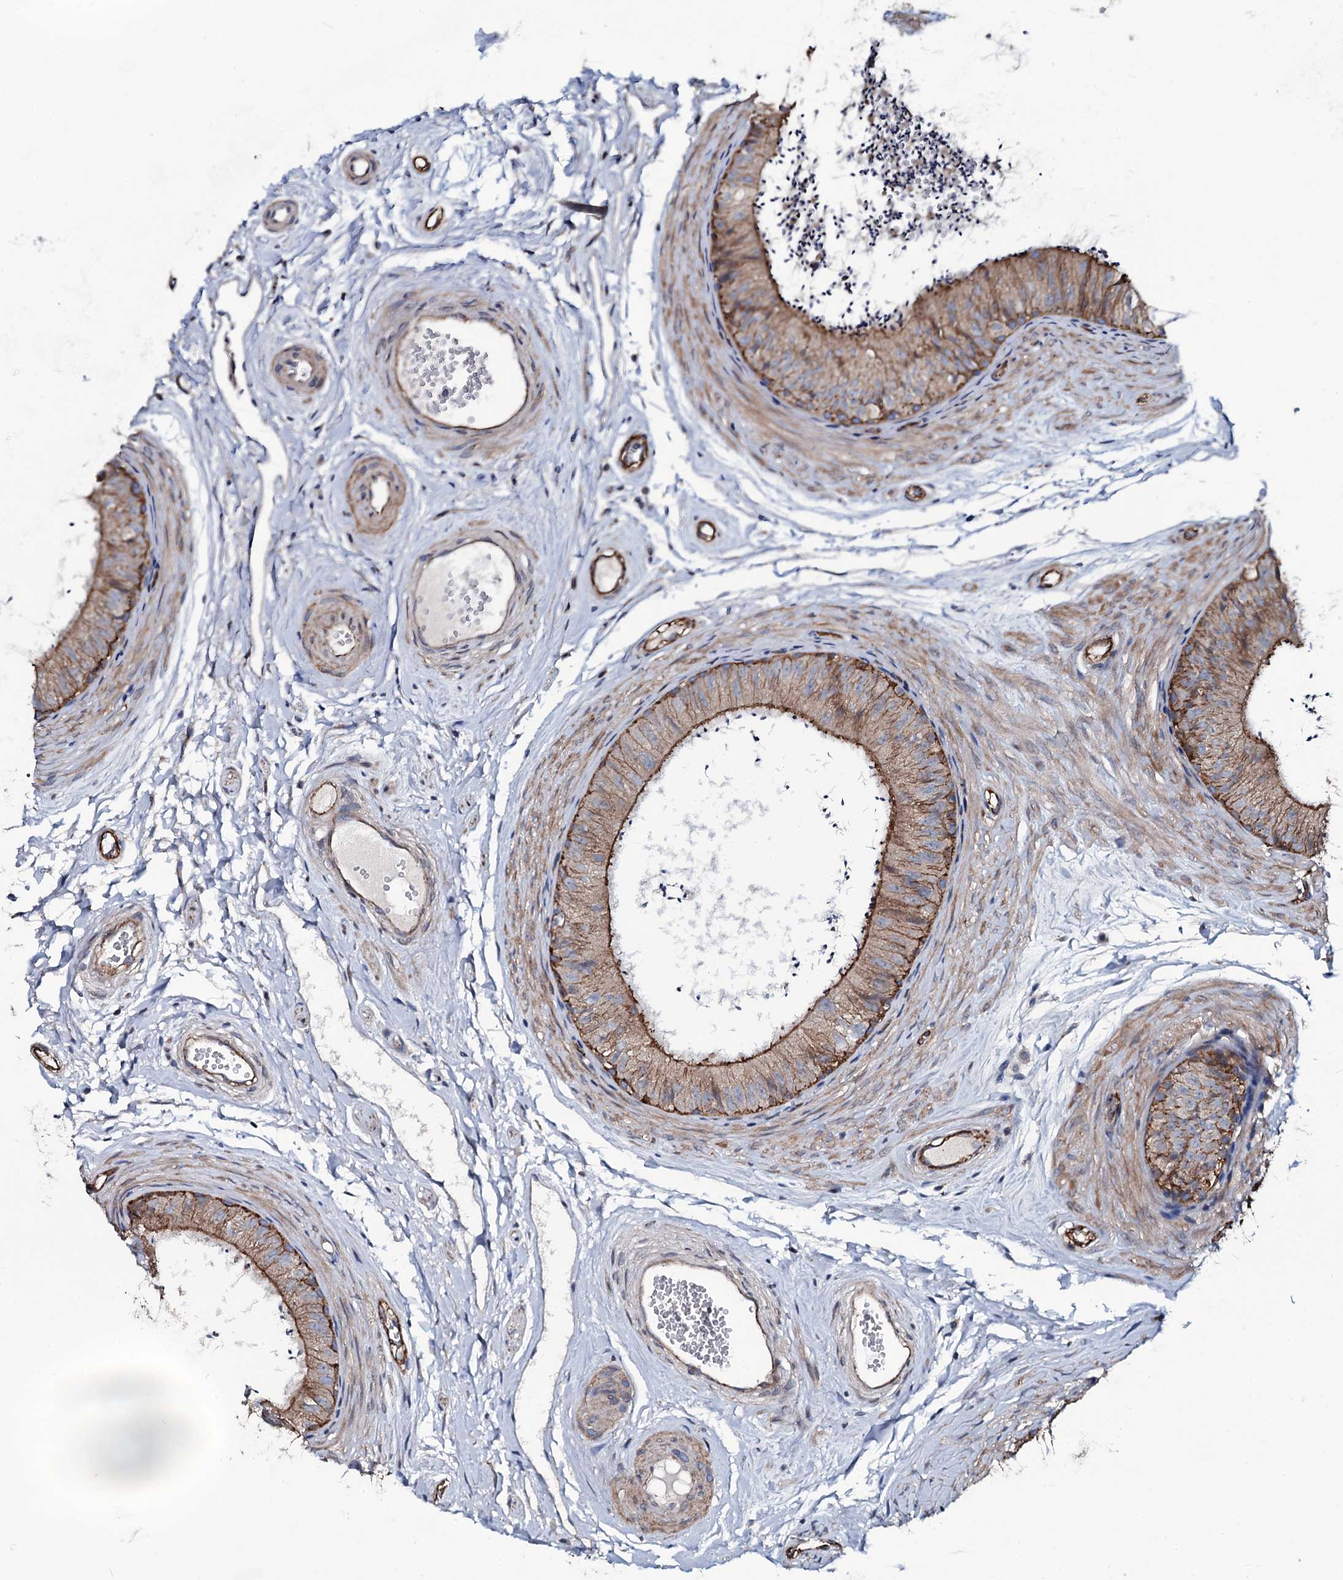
{"staining": {"intensity": "strong", "quantity": "25%-75%", "location": "cytoplasmic/membranous"}, "tissue": "epididymis", "cell_type": "Glandular cells", "image_type": "normal", "snomed": [{"axis": "morphology", "description": "Normal tissue, NOS"}, {"axis": "topography", "description": "Epididymis"}], "caption": "Immunohistochemistry (IHC) (DAB) staining of benign epididymis demonstrates strong cytoplasmic/membranous protein staining in approximately 25%-75% of glandular cells. (DAB IHC, brown staining for protein, blue staining for nuclei).", "gene": "USPL1", "patient": {"sex": "male", "age": 56}}